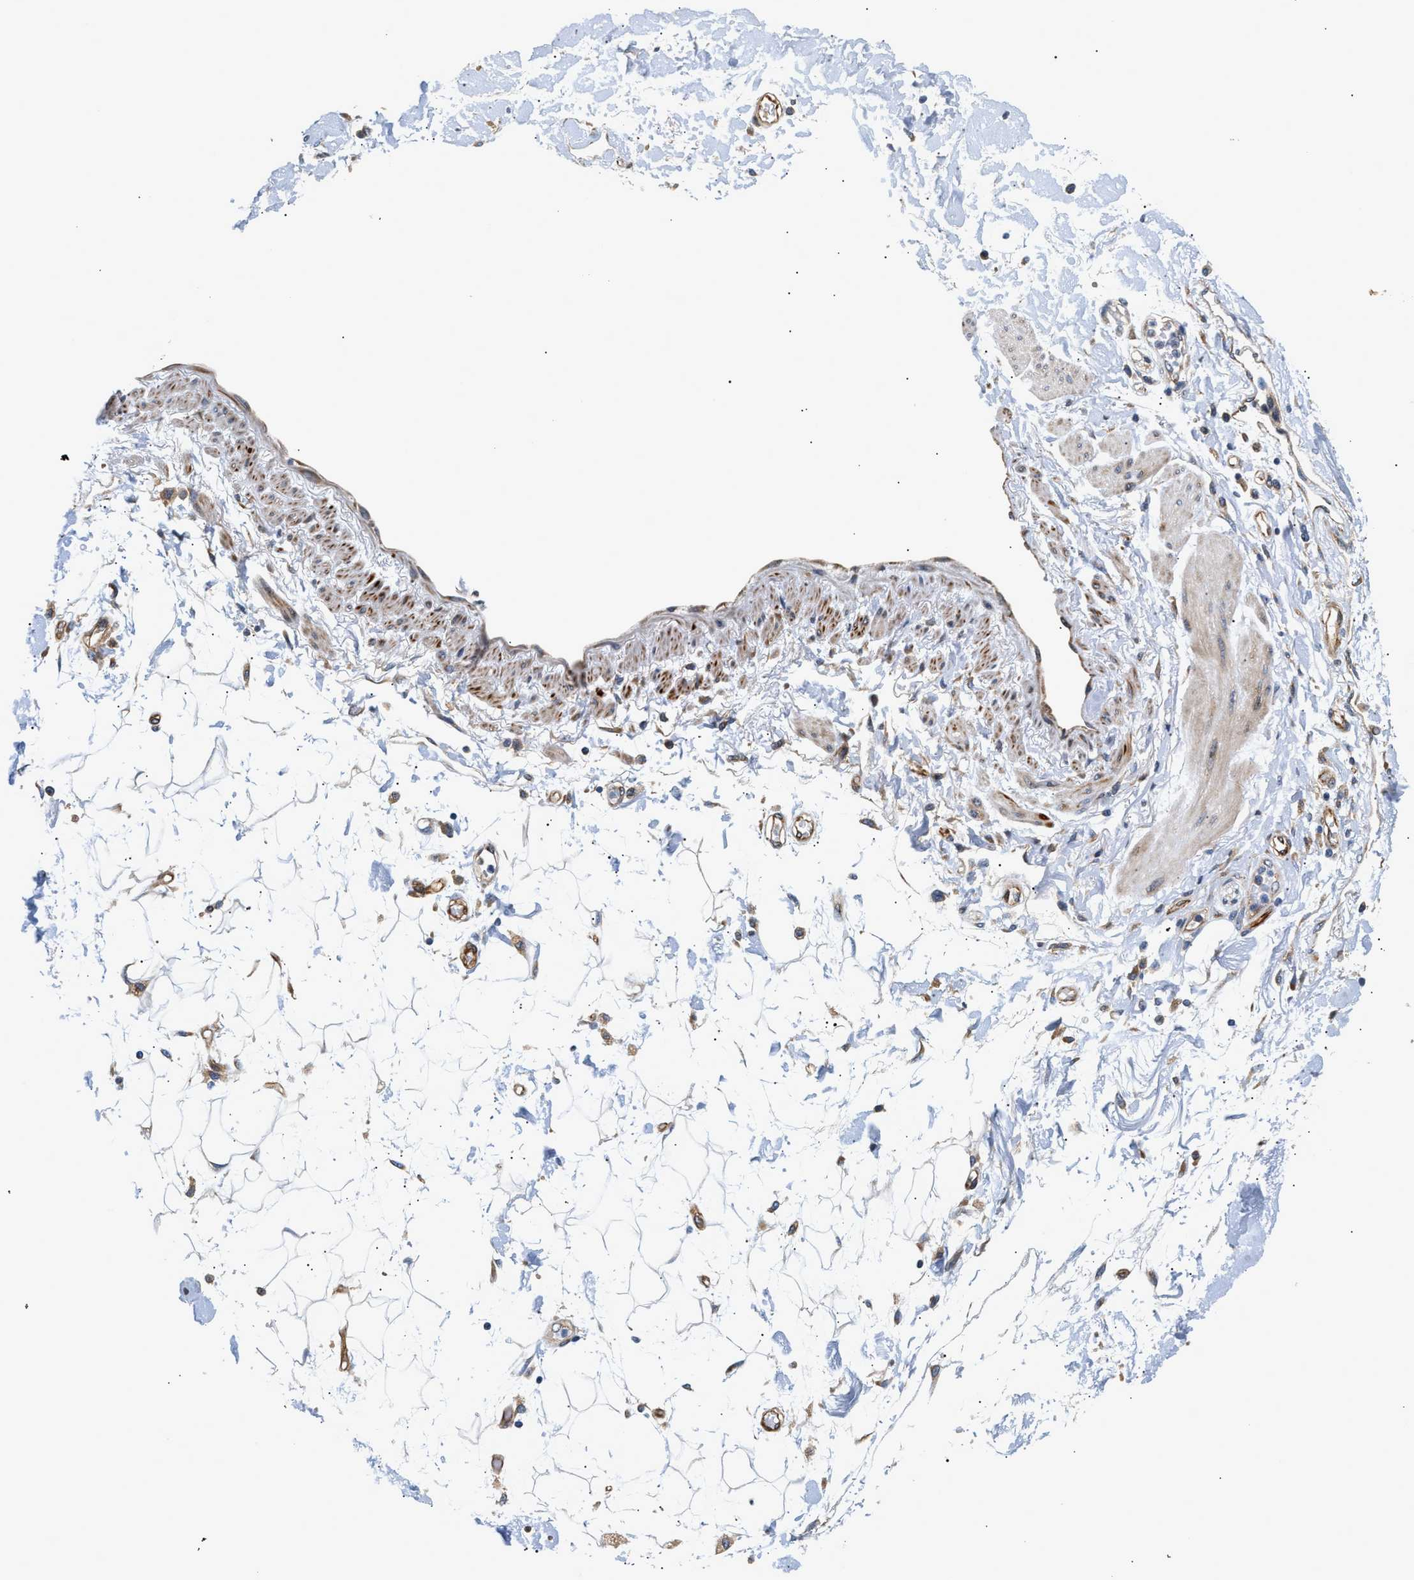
{"staining": {"intensity": "weak", "quantity": ">75%", "location": "cytoplasmic/membranous"}, "tissue": "adipose tissue", "cell_type": "Adipocytes", "image_type": "normal", "snomed": [{"axis": "morphology", "description": "Normal tissue, NOS"}, {"axis": "morphology", "description": "Adenocarcinoma, NOS"}, {"axis": "topography", "description": "Duodenum"}, {"axis": "topography", "description": "Peripheral nerve tissue"}], "caption": "Immunohistochemical staining of unremarkable human adipose tissue demonstrates low levels of weak cytoplasmic/membranous staining in approximately >75% of adipocytes.", "gene": "IFT74", "patient": {"sex": "female", "age": 60}}